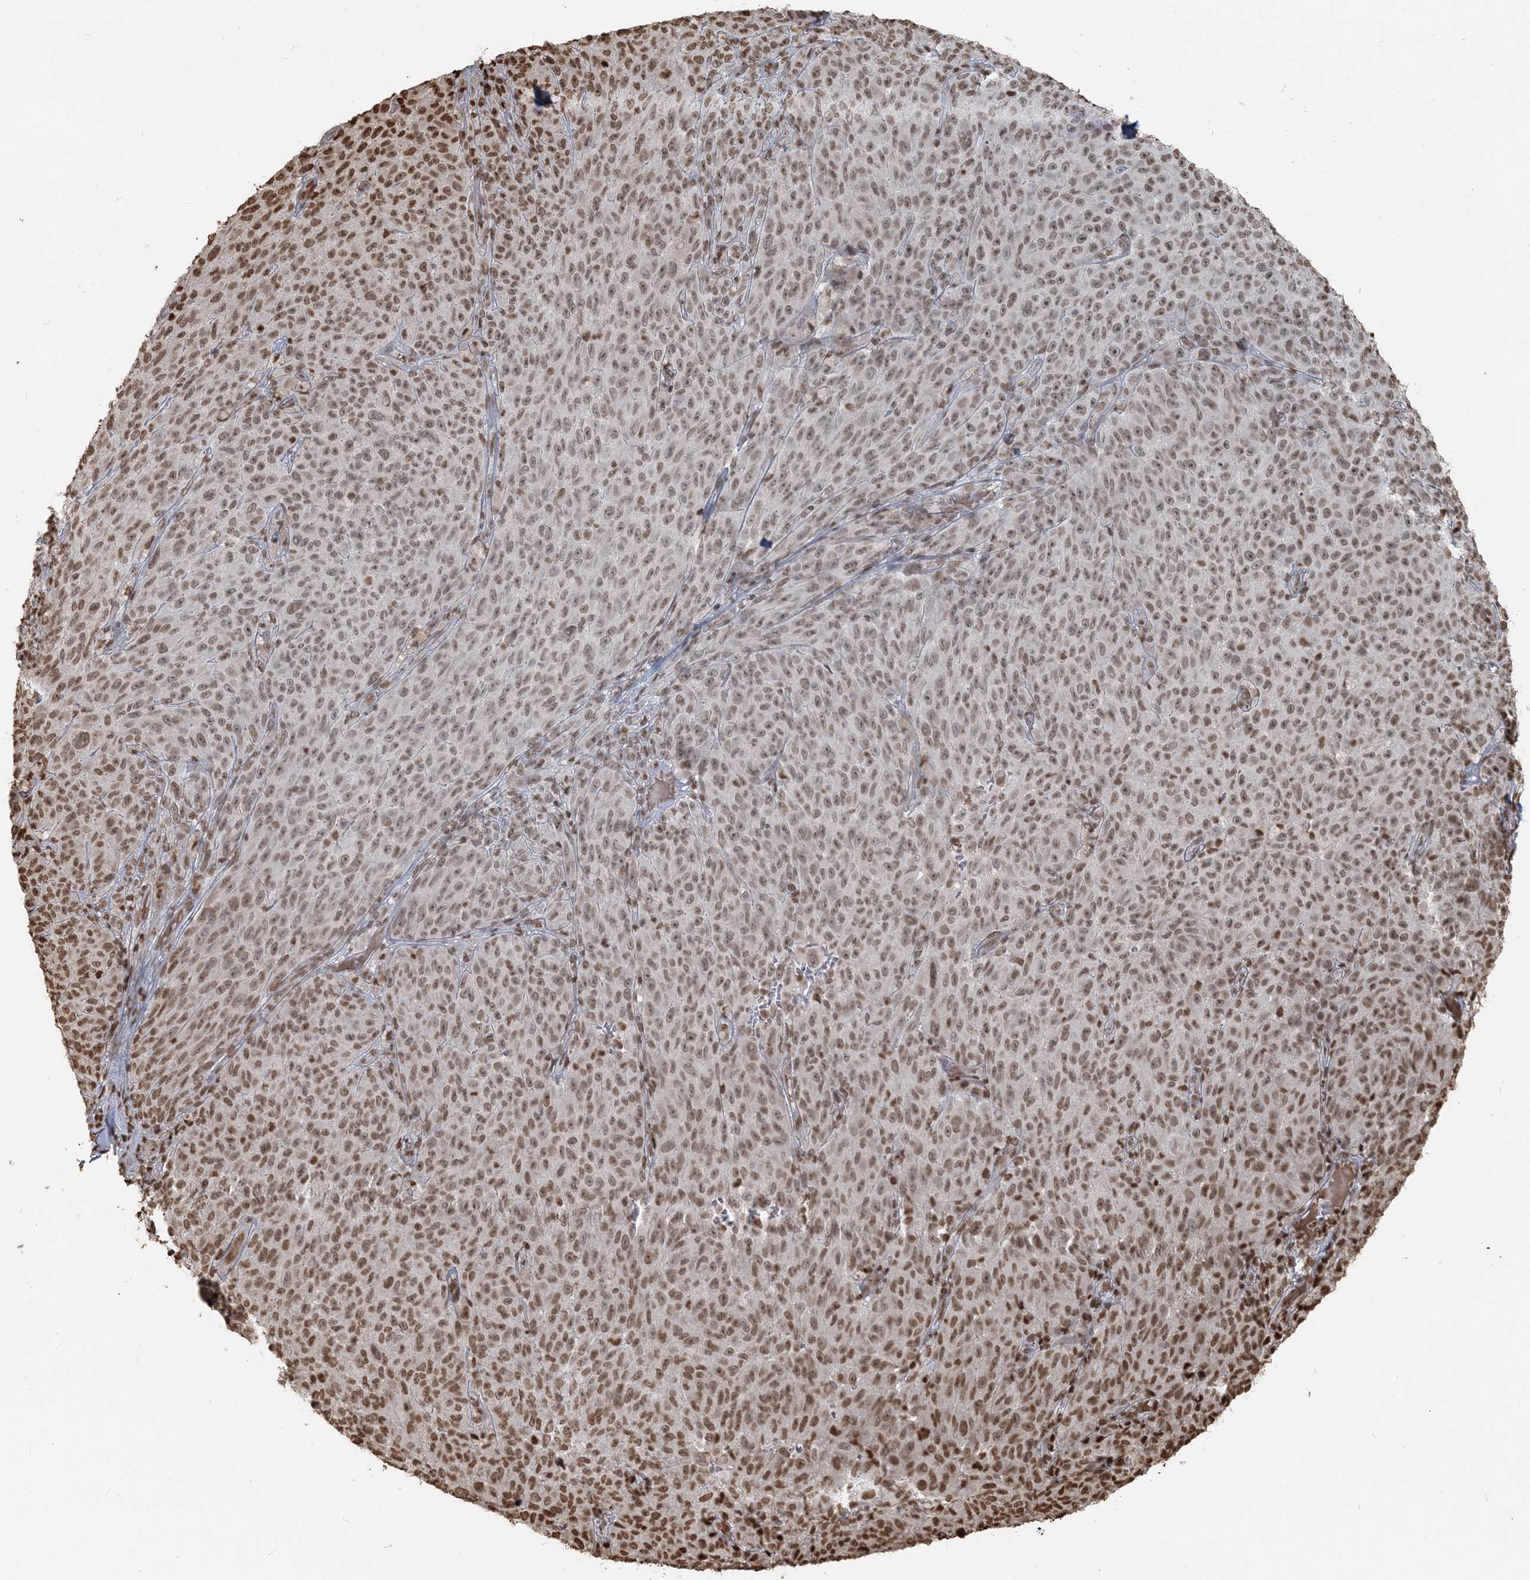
{"staining": {"intensity": "moderate", "quantity": ">75%", "location": "nuclear"}, "tissue": "melanoma", "cell_type": "Tumor cells", "image_type": "cancer", "snomed": [{"axis": "morphology", "description": "Malignant melanoma, NOS"}, {"axis": "topography", "description": "Skin"}], "caption": "There is medium levels of moderate nuclear staining in tumor cells of melanoma, as demonstrated by immunohistochemical staining (brown color).", "gene": "H3-3B", "patient": {"sex": "female", "age": 82}}